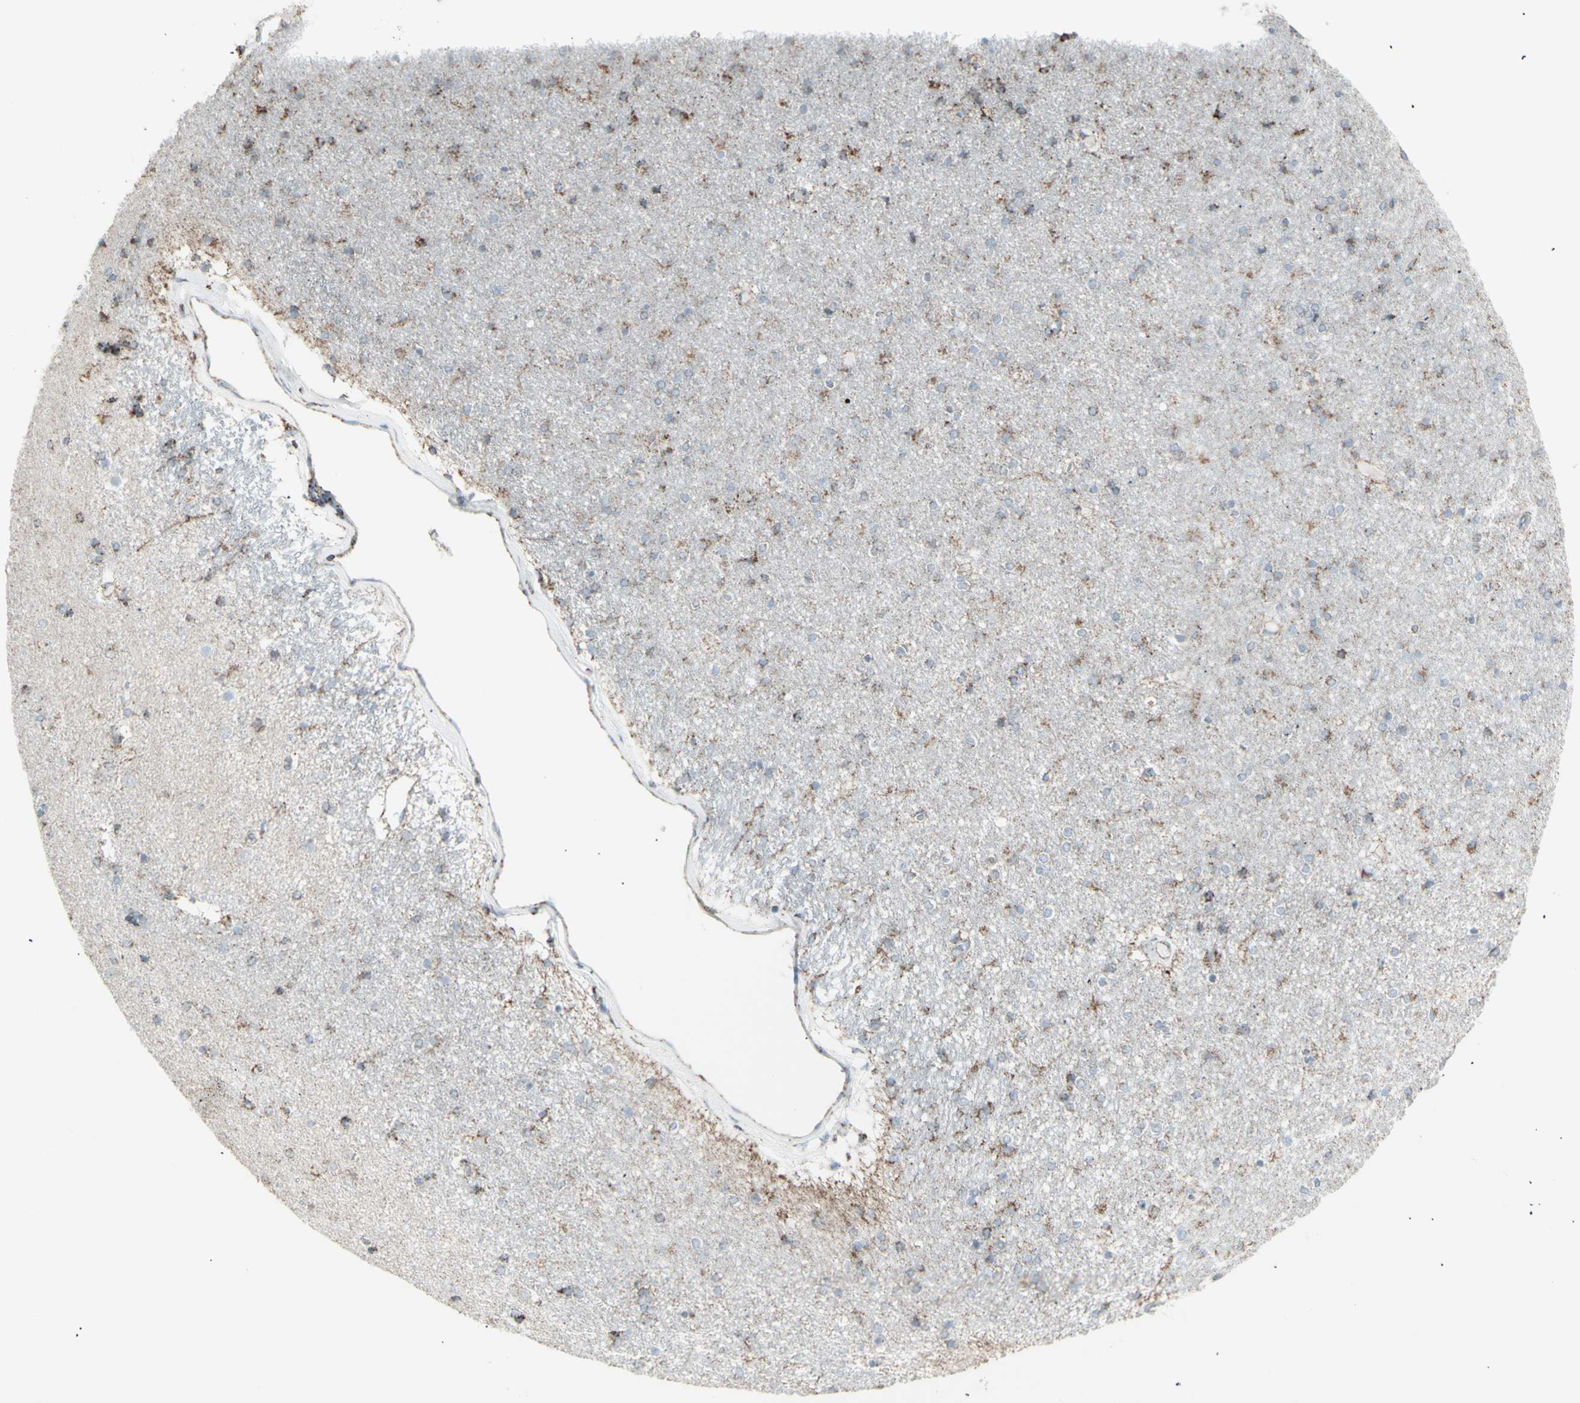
{"staining": {"intensity": "moderate", "quantity": "25%-75%", "location": "cytoplasmic/membranous"}, "tissue": "caudate", "cell_type": "Glial cells", "image_type": "normal", "snomed": [{"axis": "morphology", "description": "Normal tissue, NOS"}, {"axis": "topography", "description": "Lateral ventricle wall"}], "caption": "Approximately 25%-75% of glial cells in normal human caudate display moderate cytoplasmic/membranous protein positivity as visualized by brown immunohistochemical staining.", "gene": "PLGRKT", "patient": {"sex": "female", "age": 54}}